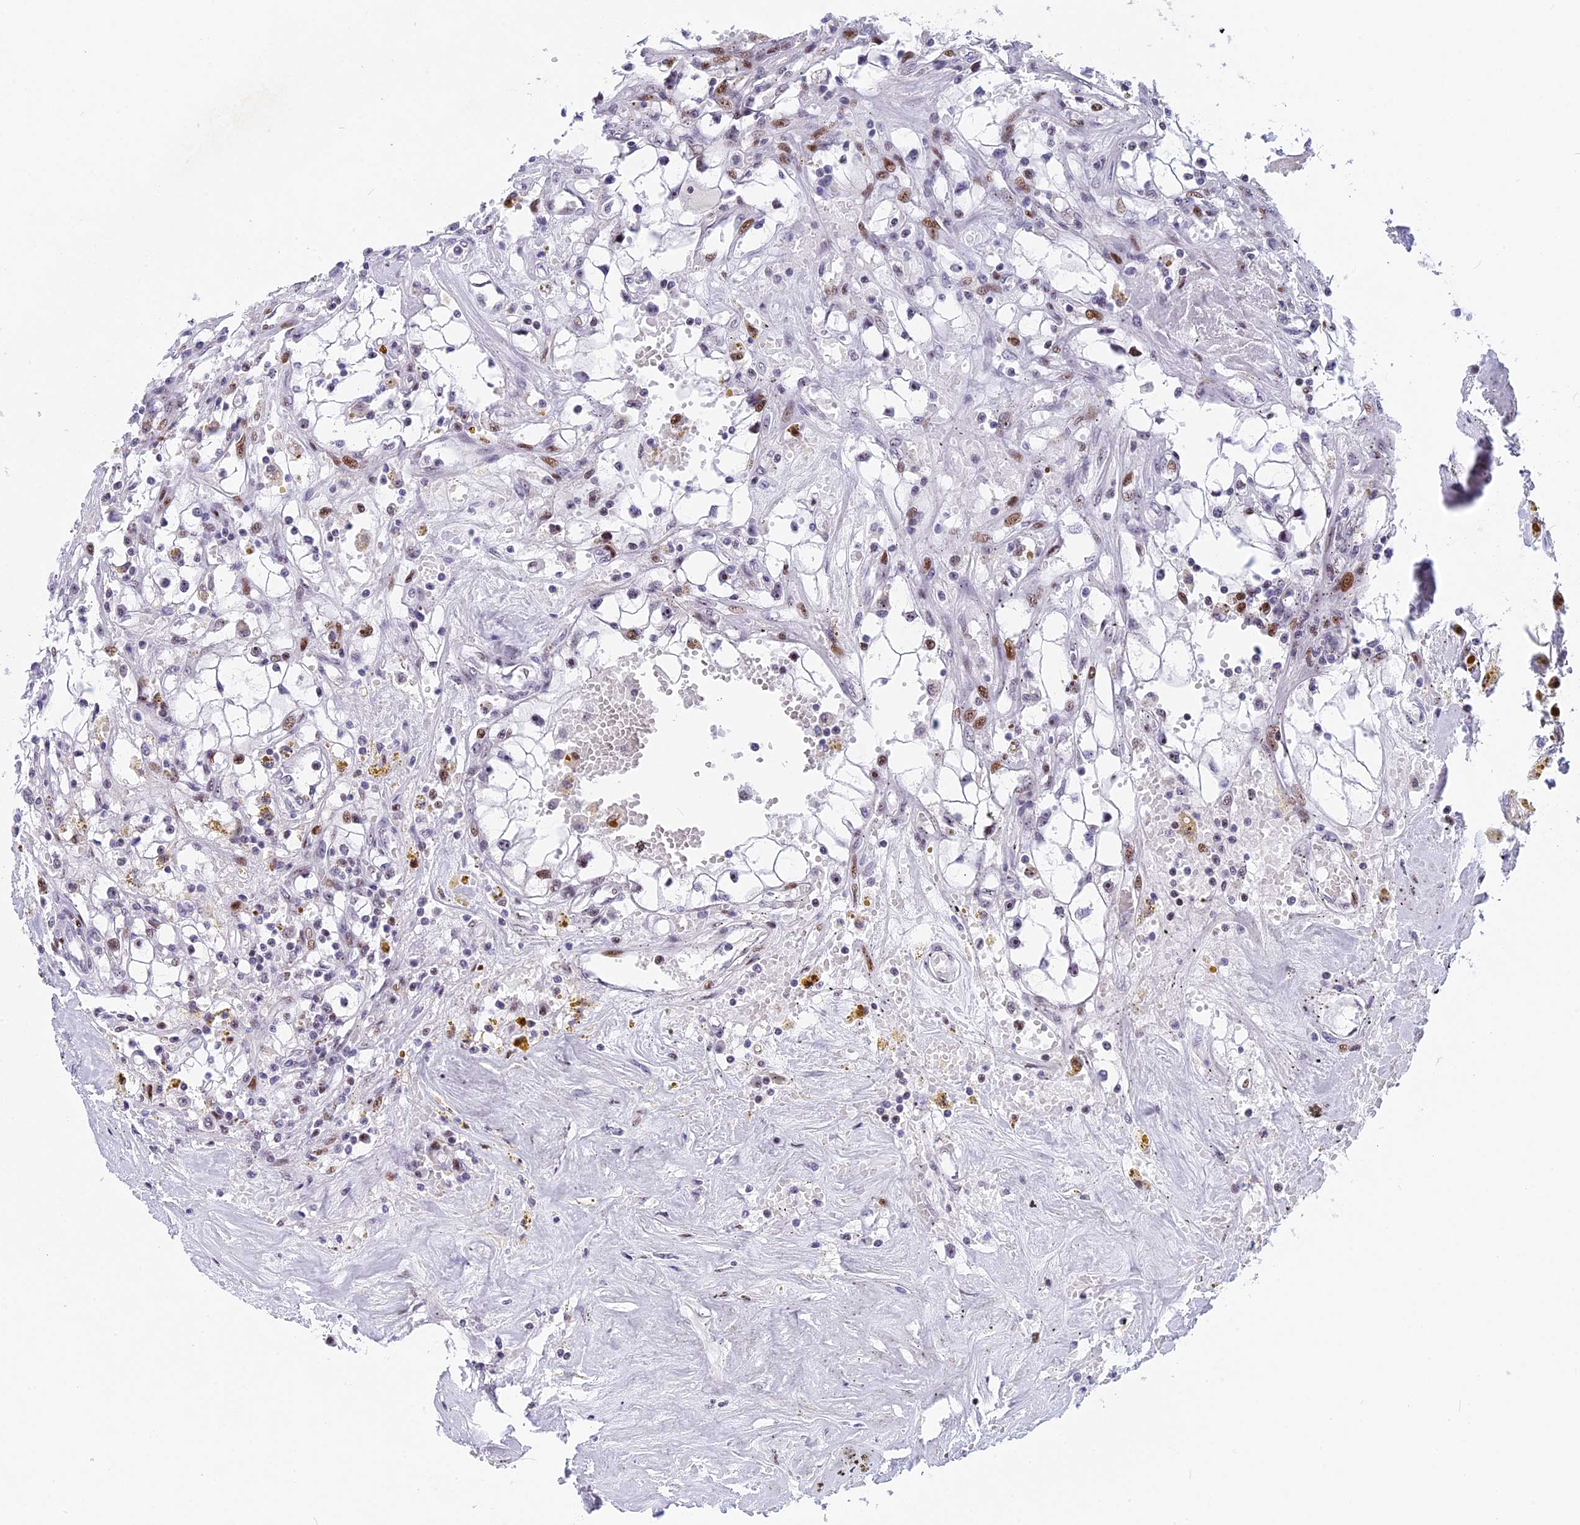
{"staining": {"intensity": "negative", "quantity": "none", "location": "none"}, "tissue": "renal cancer", "cell_type": "Tumor cells", "image_type": "cancer", "snomed": [{"axis": "morphology", "description": "Adenocarcinoma, NOS"}, {"axis": "topography", "description": "Kidney"}], "caption": "Image shows no significant protein staining in tumor cells of adenocarcinoma (renal).", "gene": "NSA2", "patient": {"sex": "male", "age": 56}}